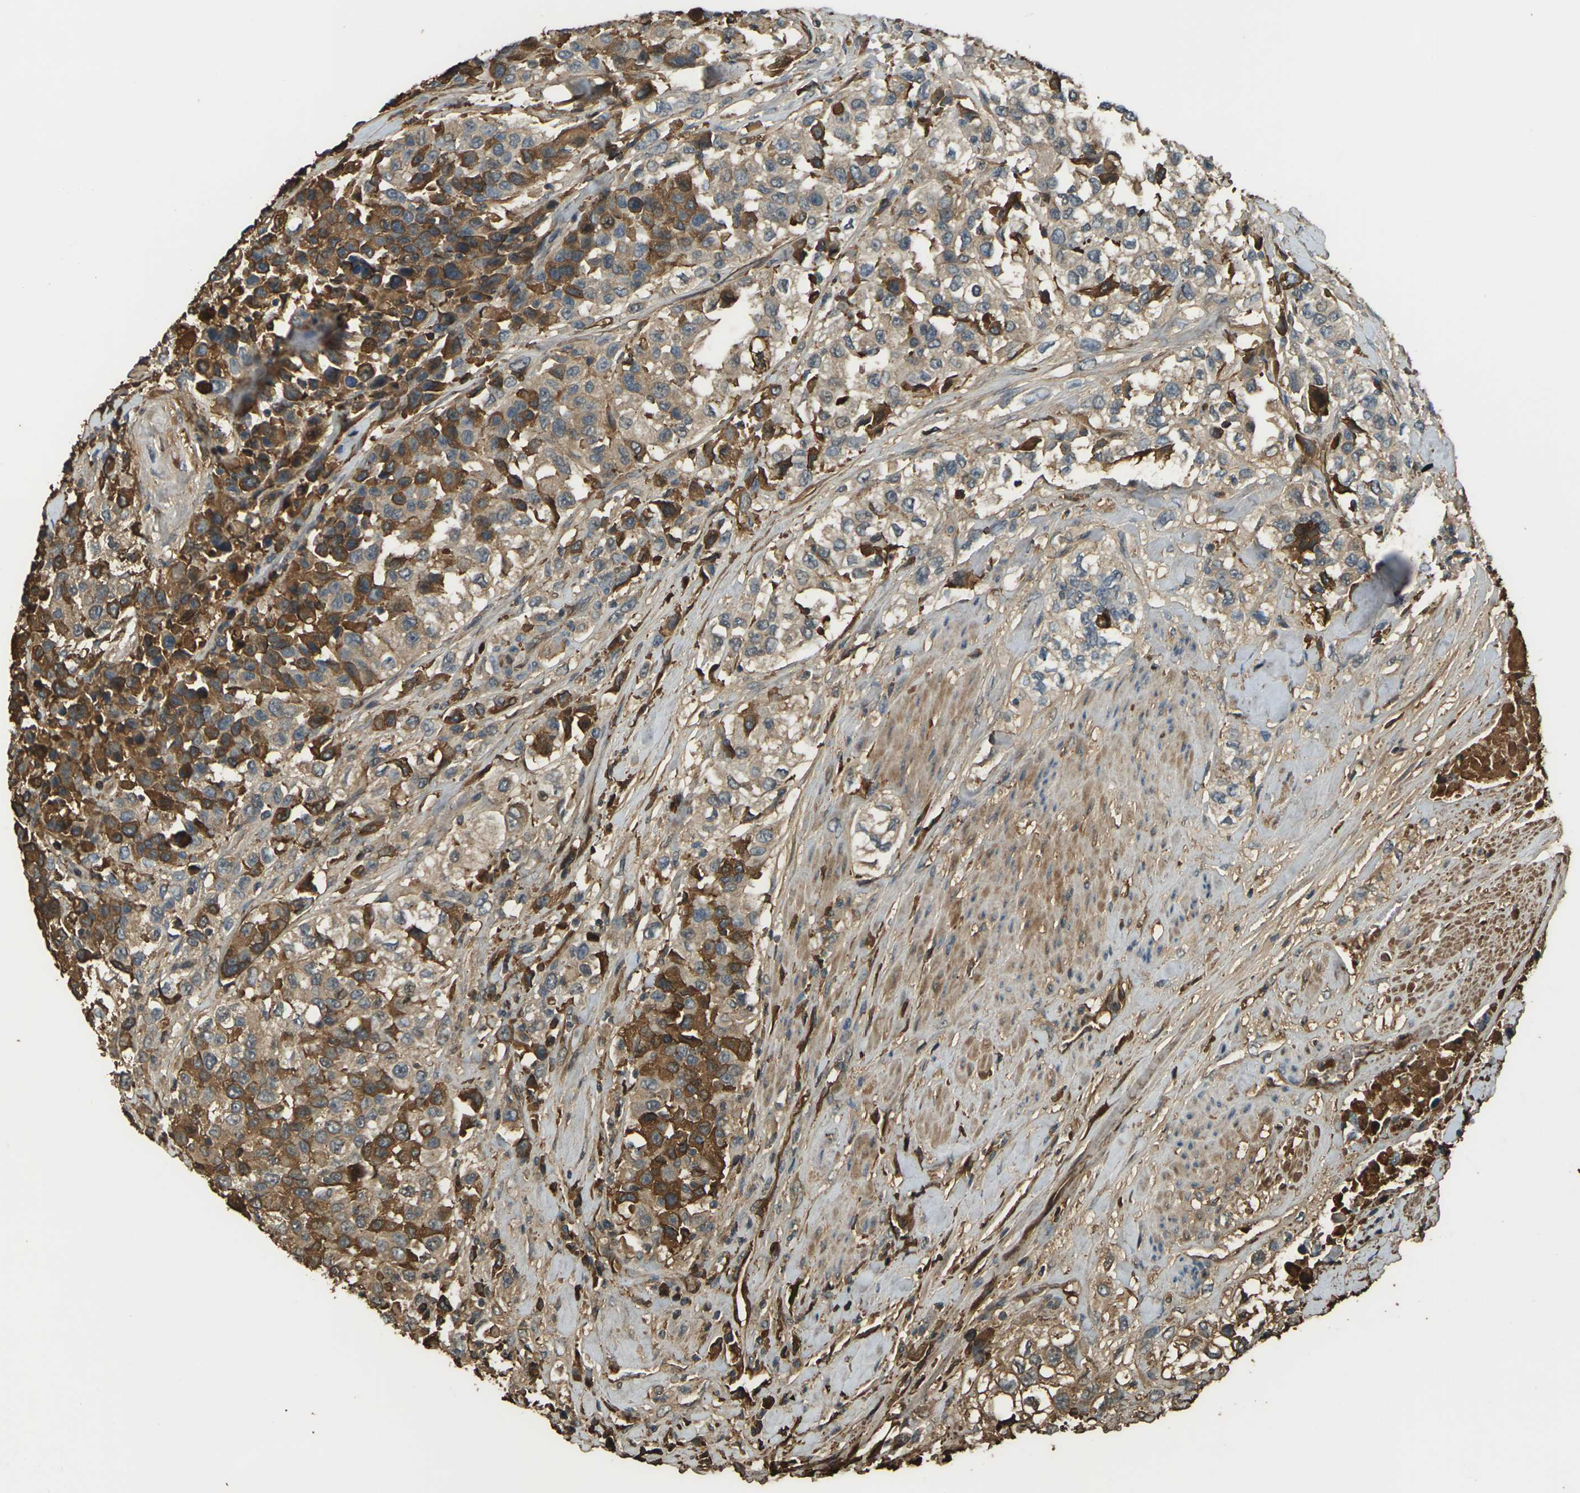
{"staining": {"intensity": "strong", "quantity": "25%-75%", "location": "cytoplasmic/membranous"}, "tissue": "urothelial cancer", "cell_type": "Tumor cells", "image_type": "cancer", "snomed": [{"axis": "morphology", "description": "Urothelial carcinoma, High grade"}, {"axis": "topography", "description": "Urinary bladder"}], "caption": "DAB immunohistochemical staining of human urothelial cancer exhibits strong cytoplasmic/membranous protein staining in about 25%-75% of tumor cells.", "gene": "CYP1B1", "patient": {"sex": "female", "age": 80}}